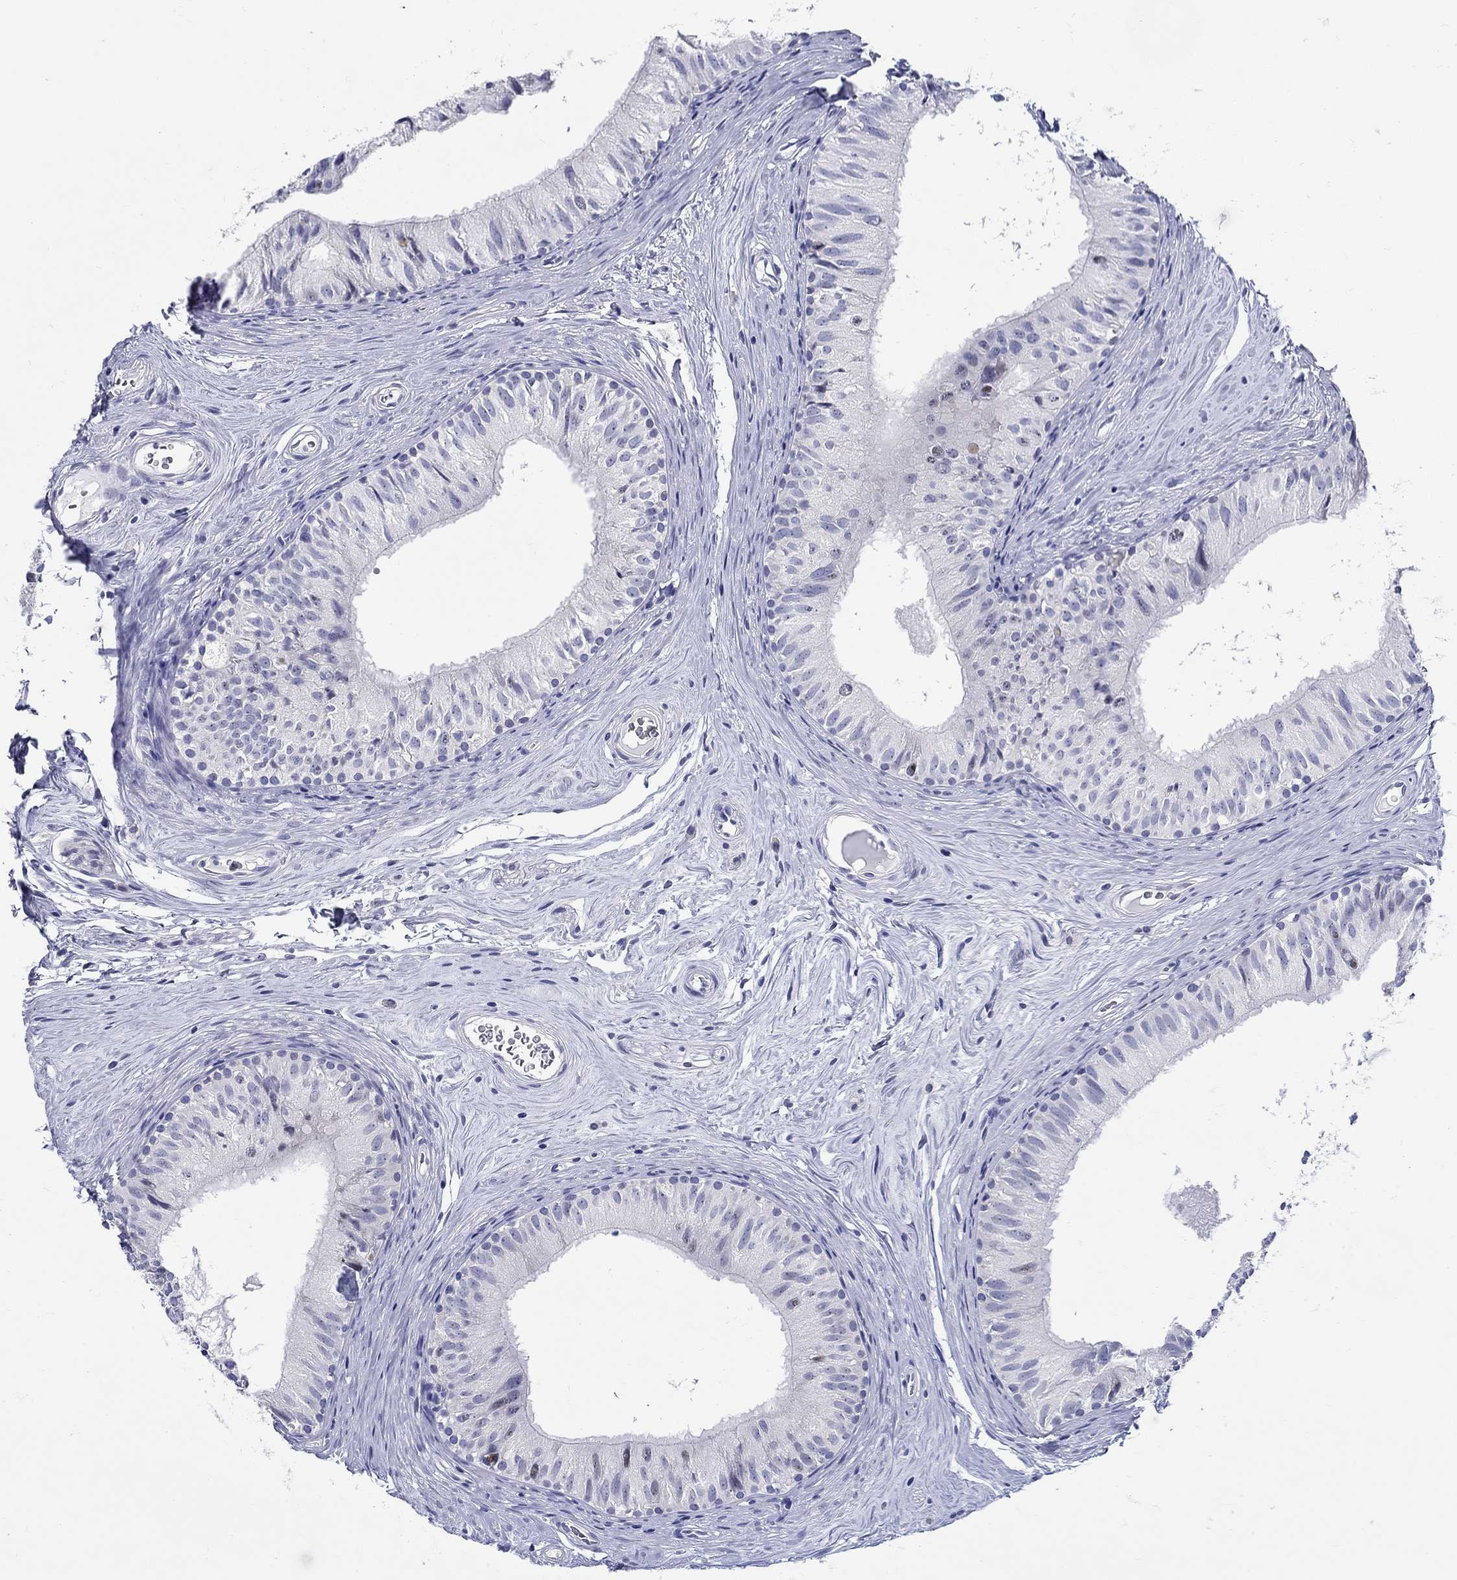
{"staining": {"intensity": "negative", "quantity": "none", "location": "none"}, "tissue": "epididymis", "cell_type": "Glandular cells", "image_type": "normal", "snomed": [{"axis": "morphology", "description": "Normal tissue, NOS"}, {"axis": "topography", "description": "Epididymis"}], "caption": "An IHC micrograph of normal epididymis is shown. There is no staining in glandular cells of epididymis.", "gene": "CRYGS", "patient": {"sex": "male", "age": 52}}